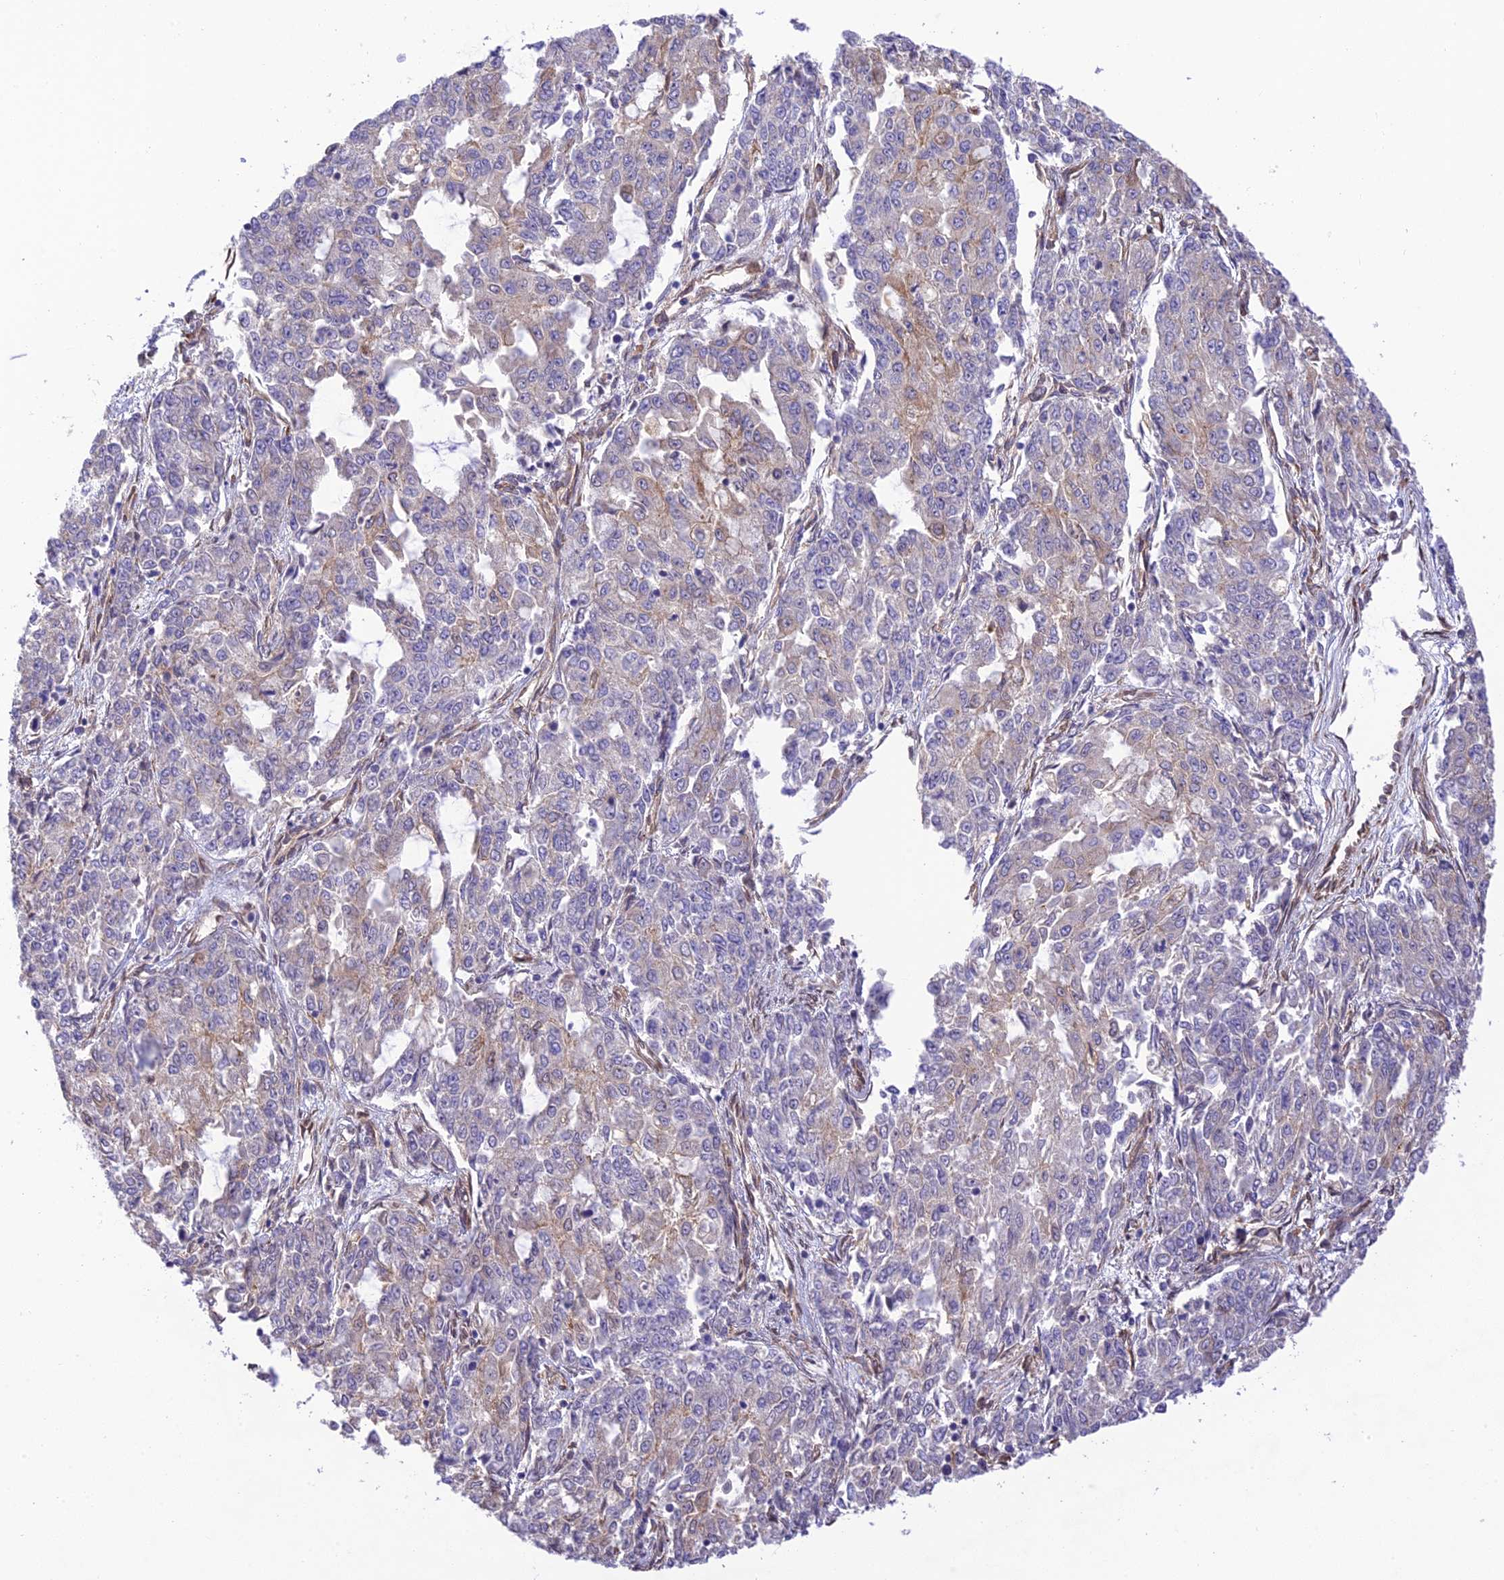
{"staining": {"intensity": "weak", "quantity": "<25%", "location": "cytoplasmic/membranous"}, "tissue": "endometrial cancer", "cell_type": "Tumor cells", "image_type": "cancer", "snomed": [{"axis": "morphology", "description": "Adenocarcinoma, NOS"}, {"axis": "topography", "description": "Endometrium"}], "caption": "Human endometrial cancer (adenocarcinoma) stained for a protein using IHC displays no positivity in tumor cells.", "gene": "EXOC3L4", "patient": {"sex": "female", "age": 50}}